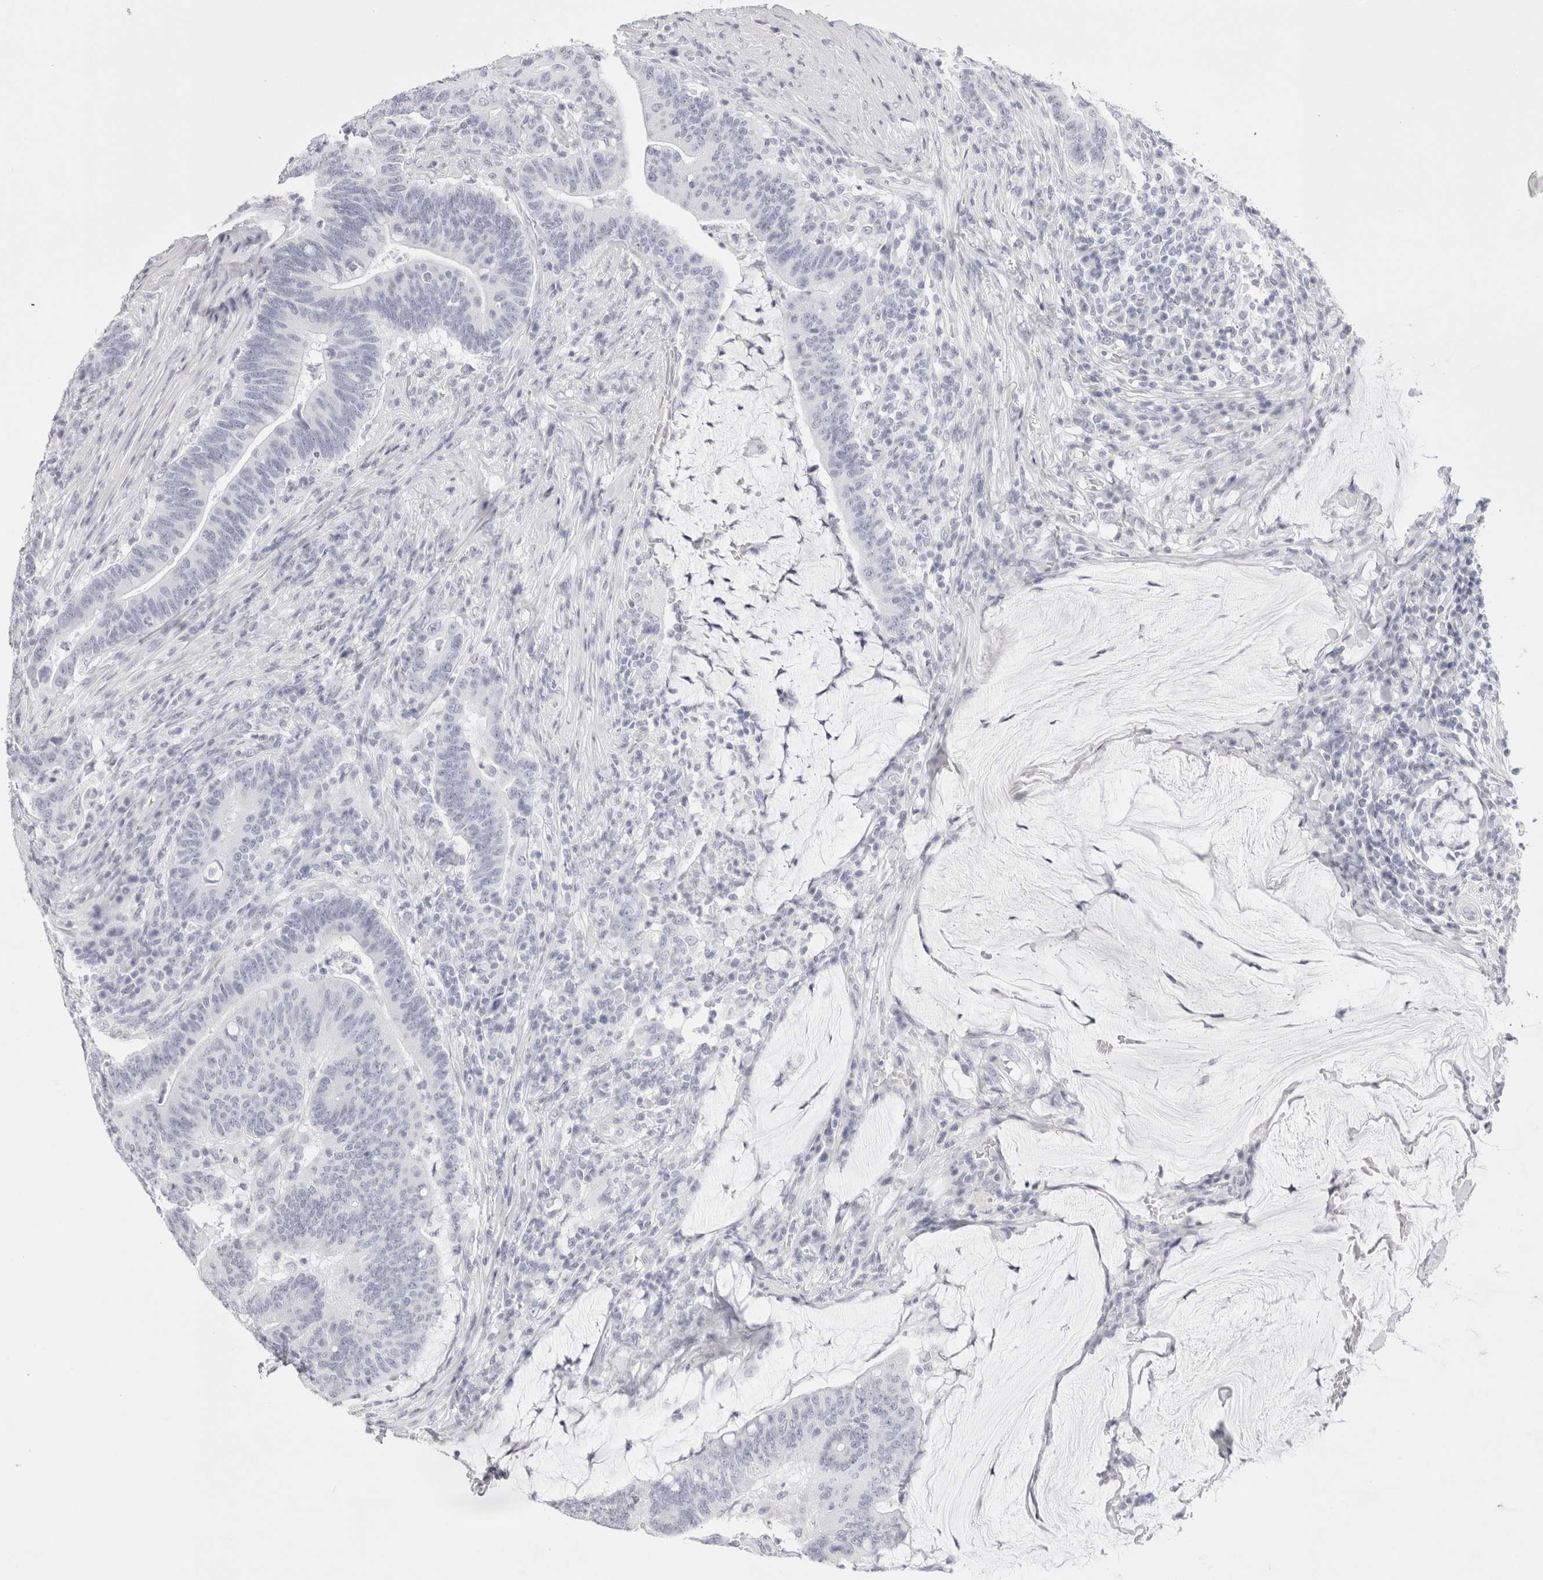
{"staining": {"intensity": "negative", "quantity": "none", "location": "none"}, "tissue": "colorectal cancer", "cell_type": "Tumor cells", "image_type": "cancer", "snomed": [{"axis": "morphology", "description": "Normal tissue, NOS"}, {"axis": "morphology", "description": "Adenocarcinoma, NOS"}, {"axis": "topography", "description": "Colon"}], "caption": "High power microscopy image of an immunohistochemistry micrograph of colorectal cancer (adenocarcinoma), revealing no significant positivity in tumor cells. (IHC, brightfield microscopy, high magnification).", "gene": "GARIN1A", "patient": {"sex": "female", "age": 66}}